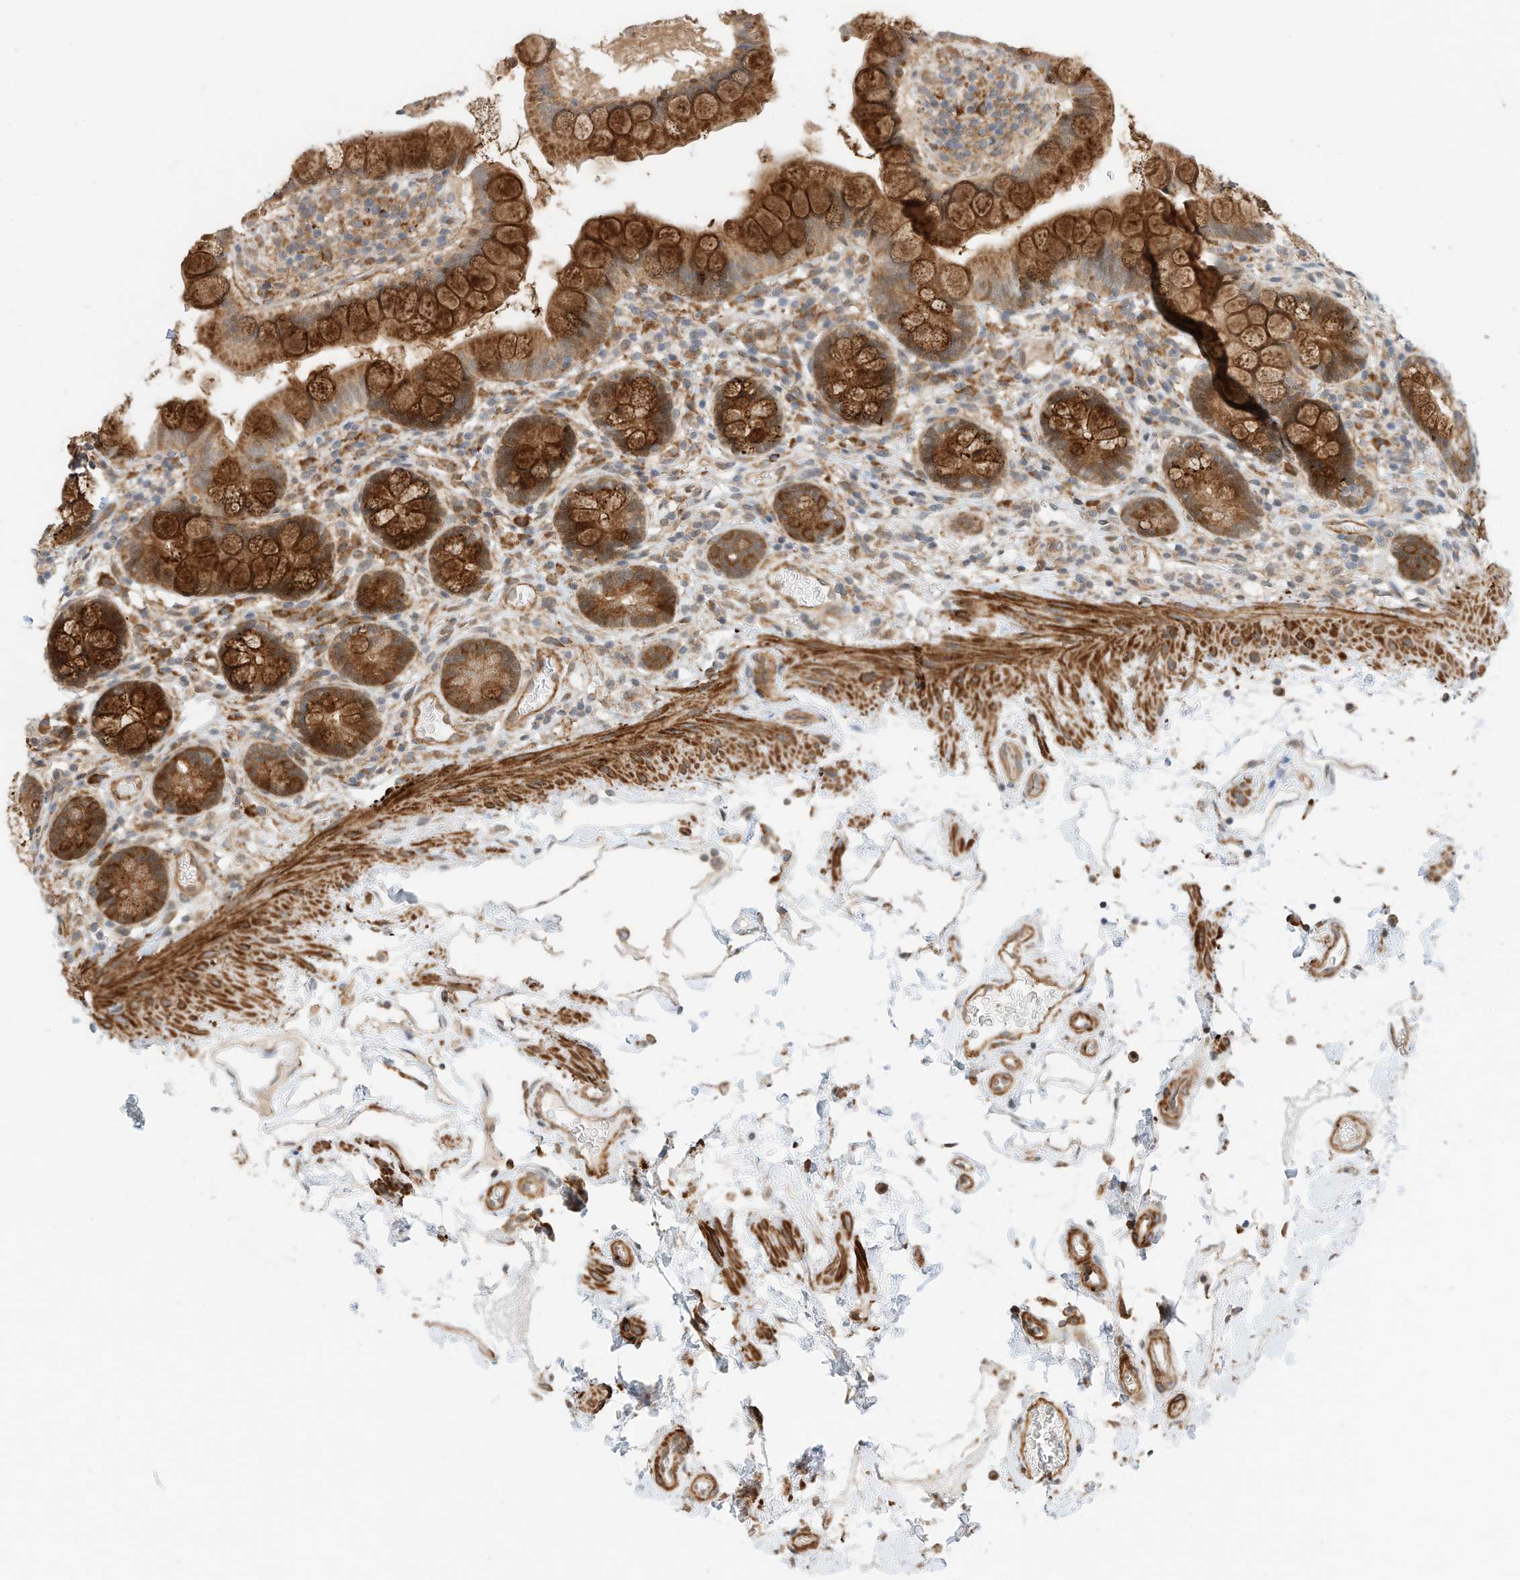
{"staining": {"intensity": "strong", "quantity": "25%-75%", "location": "cytoplasmic/membranous"}, "tissue": "small intestine", "cell_type": "Glandular cells", "image_type": "normal", "snomed": [{"axis": "morphology", "description": "Normal tissue, NOS"}, {"axis": "topography", "description": "Small intestine"}], "caption": "Immunohistochemical staining of normal small intestine demonstrates strong cytoplasmic/membranous protein staining in about 25%-75% of glandular cells.", "gene": "CPAMD8", "patient": {"sex": "female", "age": 84}}